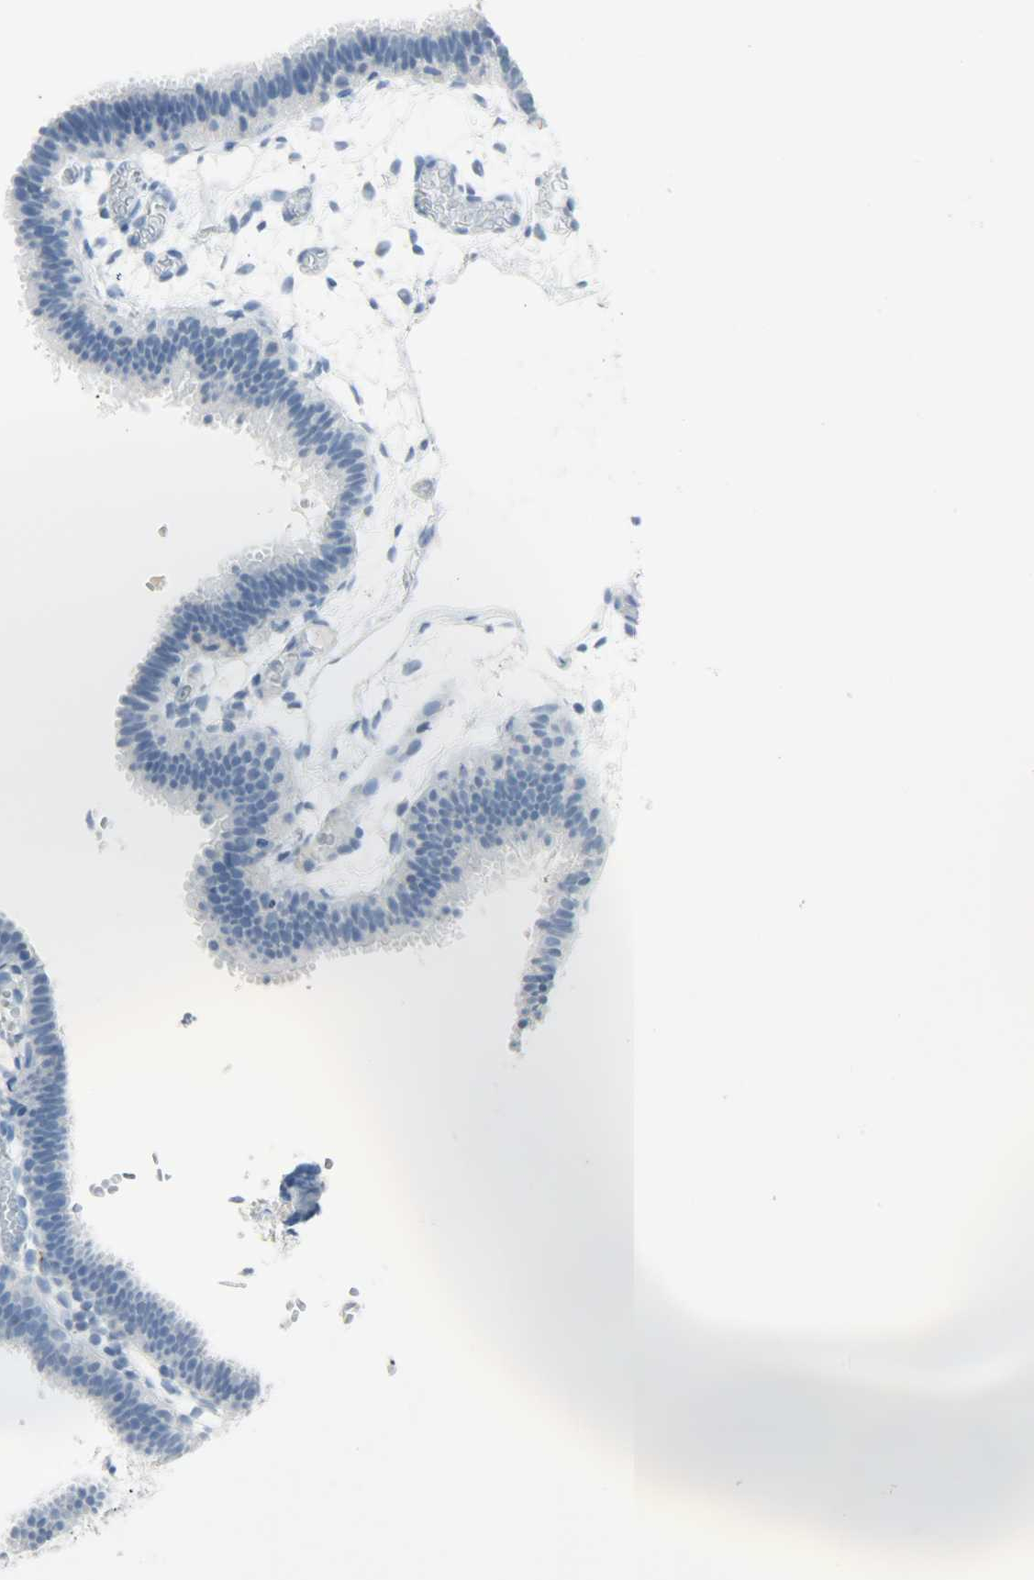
{"staining": {"intensity": "negative", "quantity": "none", "location": "none"}, "tissue": "fallopian tube", "cell_type": "Glandular cells", "image_type": "normal", "snomed": [{"axis": "morphology", "description": "Normal tissue, NOS"}, {"axis": "topography", "description": "Fallopian tube"}], "caption": "The photomicrograph displays no staining of glandular cells in normal fallopian tube. (Brightfield microscopy of DAB immunohistochemistry (IHC) at high magnification).", "gene": "PTPN6", "patient": {"sex": "female", "age": 29}}